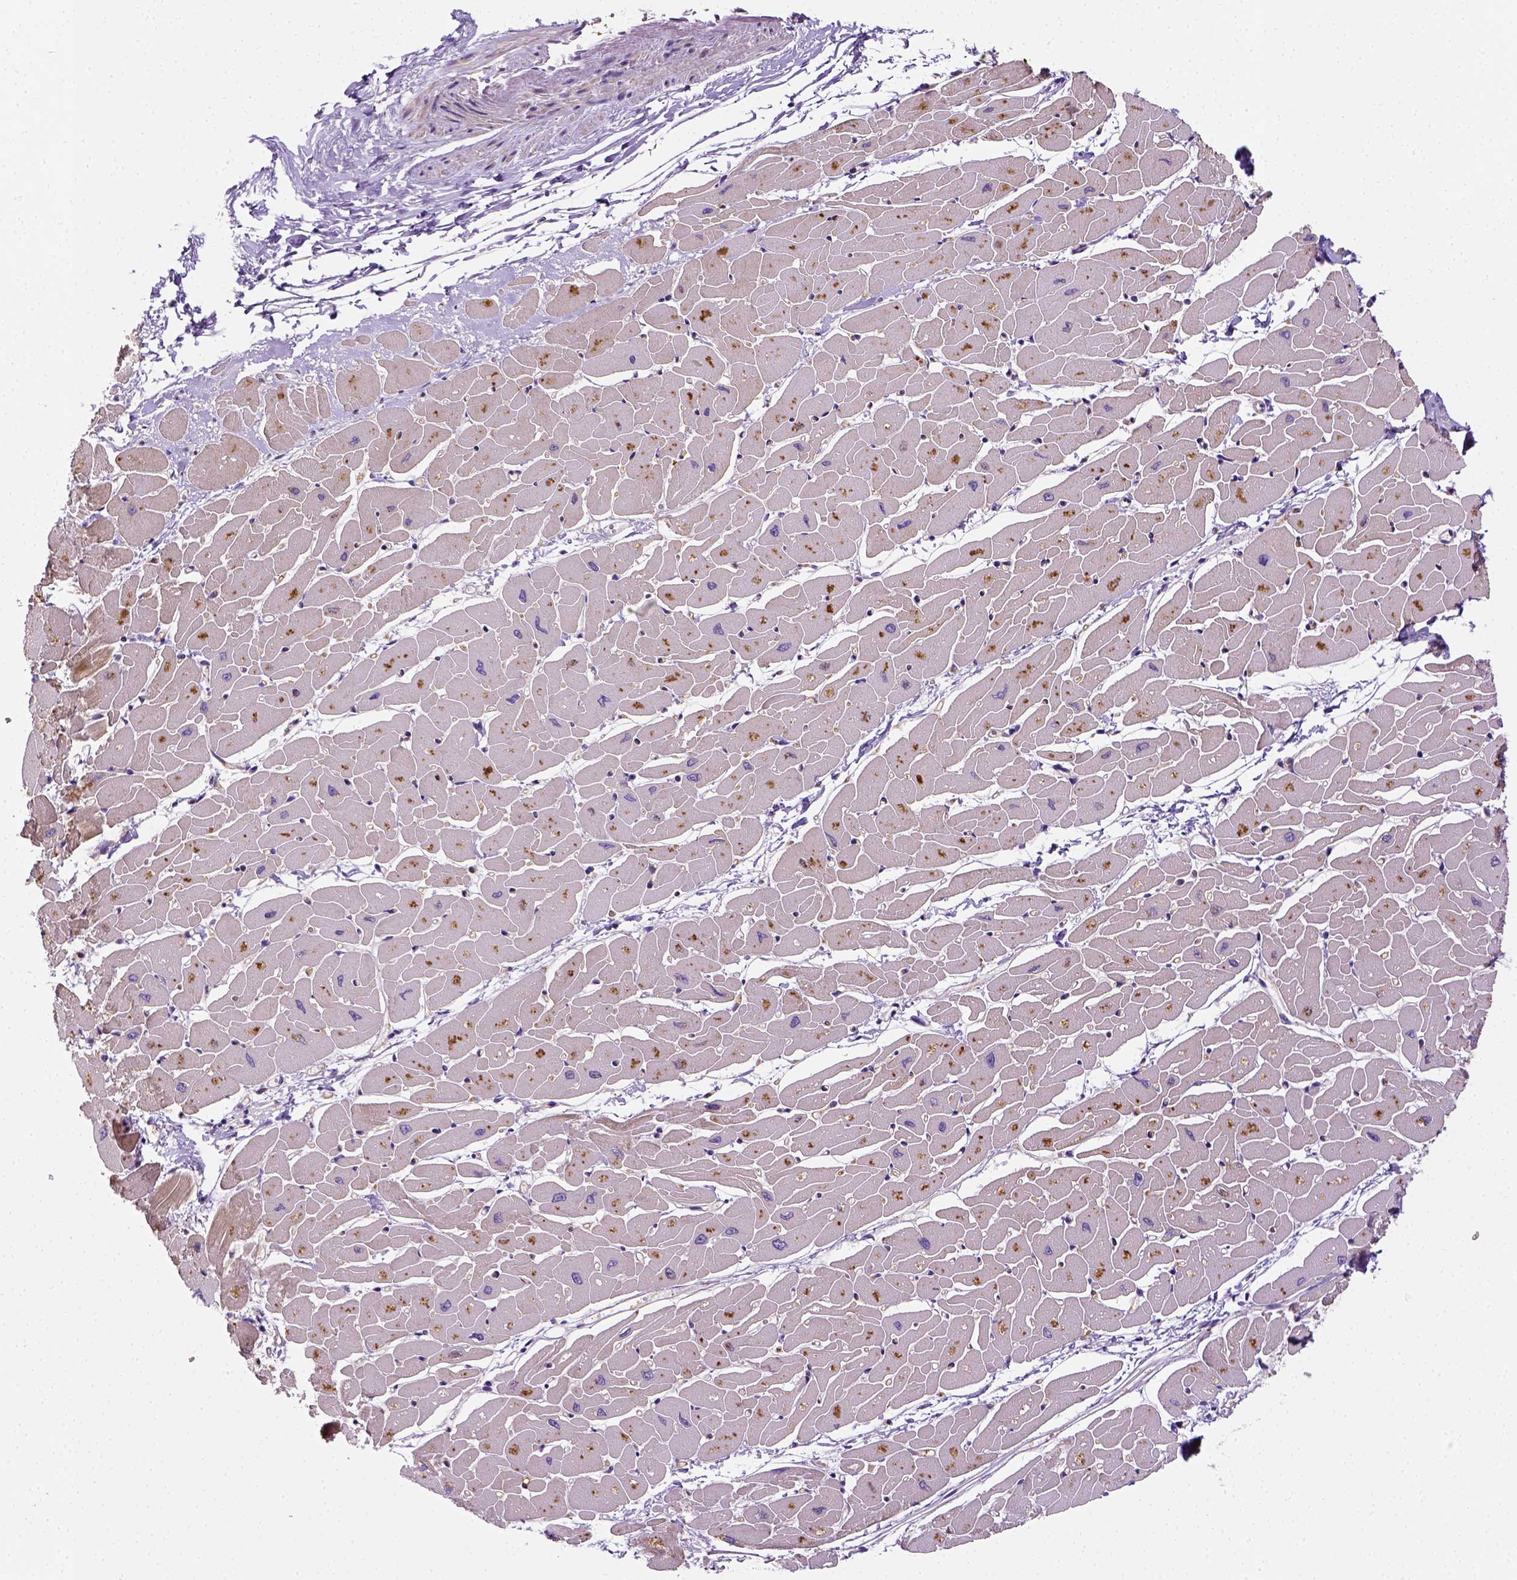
{"staining": {"intensity": "moderate", "quantity": "<25%", "location": "cytoplasmic/membranous"}, "tissue": "heart muscle", "cell_type": "Cardiomyocytes", "image_type": "normal", "snomed": [{"axis": "morphology", "description": "Normal tissue, NOS"}, {"axis": "topography", "description": "Heart"}], "caption": "This micrograph reveals immunohistochemistry (IHC) staining of unremarkable heart muscle, with low moderate cytoplasmic/membranous positivity in about <25% of cardiomyocytes.", "gene": "MATK", "patient": {"sex": "male", "age": 57}}